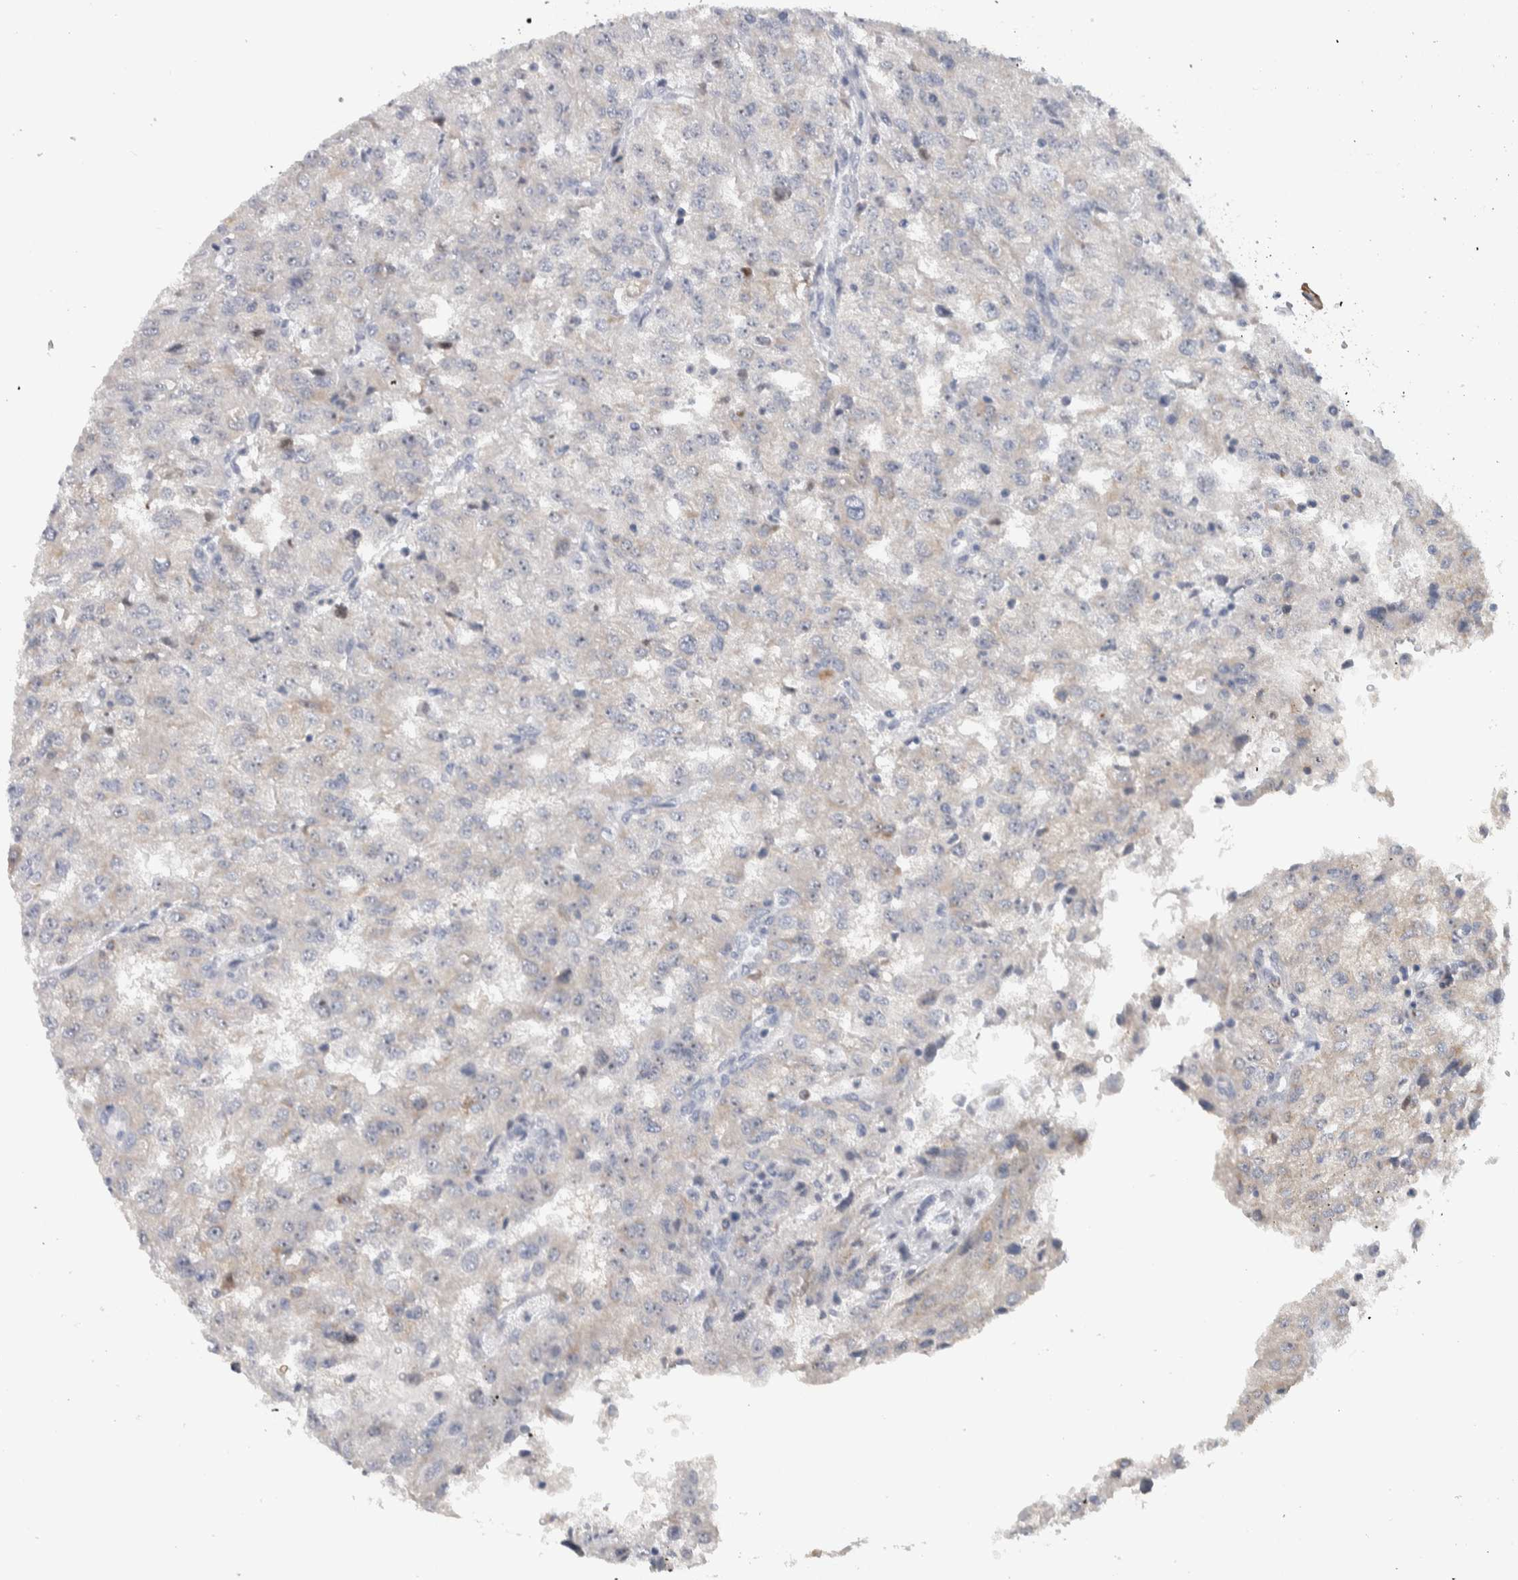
{"staining": {"intensity": "negative", "quantity": "none", "location": "none"}, "tissue": "renal cancer", "cell_type": "Tumor cells", "image_type": "cancer", "snomed": [{"axis": "morphology", "description": "Adenocarcinoma, NOS"}, {"axis": "topography", "description": "Kidney"}], "caption": "Human renal cancer (adenocarcinoma) stained for a protein using immunohistochemistry (IHC) demonstrates no expression in tumor cells.", "gene": "PRRG4", "patient": {"sex": "female", "age": 54}}